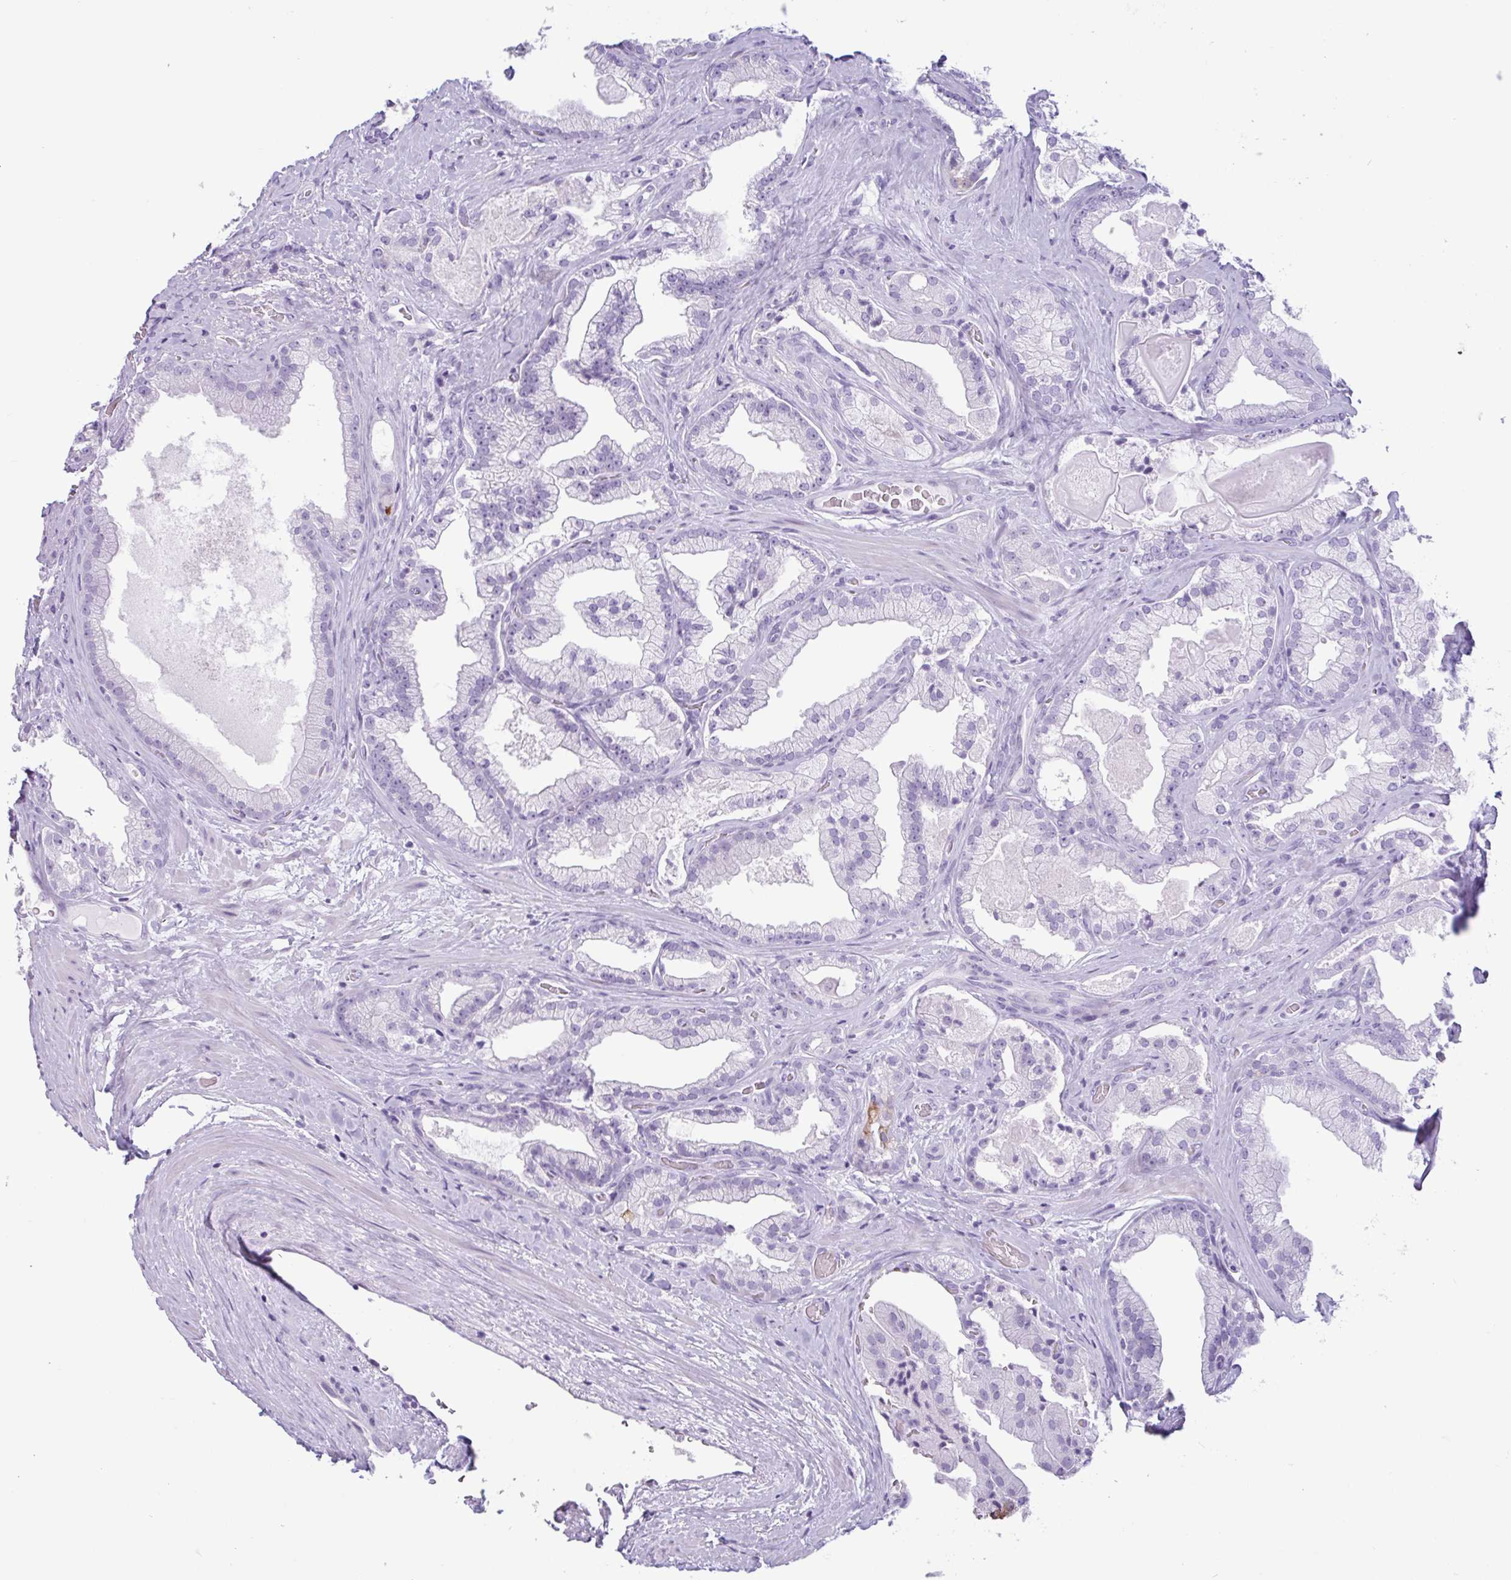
{"staining": {"intensity": "negative", "quantity": "none", "location": "none"}, "tissue": "prostate cancer", "cell_type": "Tumor cells", "image_type": "cancer", "snomed": [{"axis": "morphology", "description": "Adenocarcinoma, High grade"}, {"axis": "topography", "description": "Prostate"}], "caption": "Histopathology image shows no significant protein staining in tumor cells of prostate cancer. The staining is performed using DAB (3,3'-diaminobenzidine) brown chromogen with nuclei counter-stained in using hematoxylin.", "gene": "CTSE", "patient": {"sex": "male", "age": 68}}